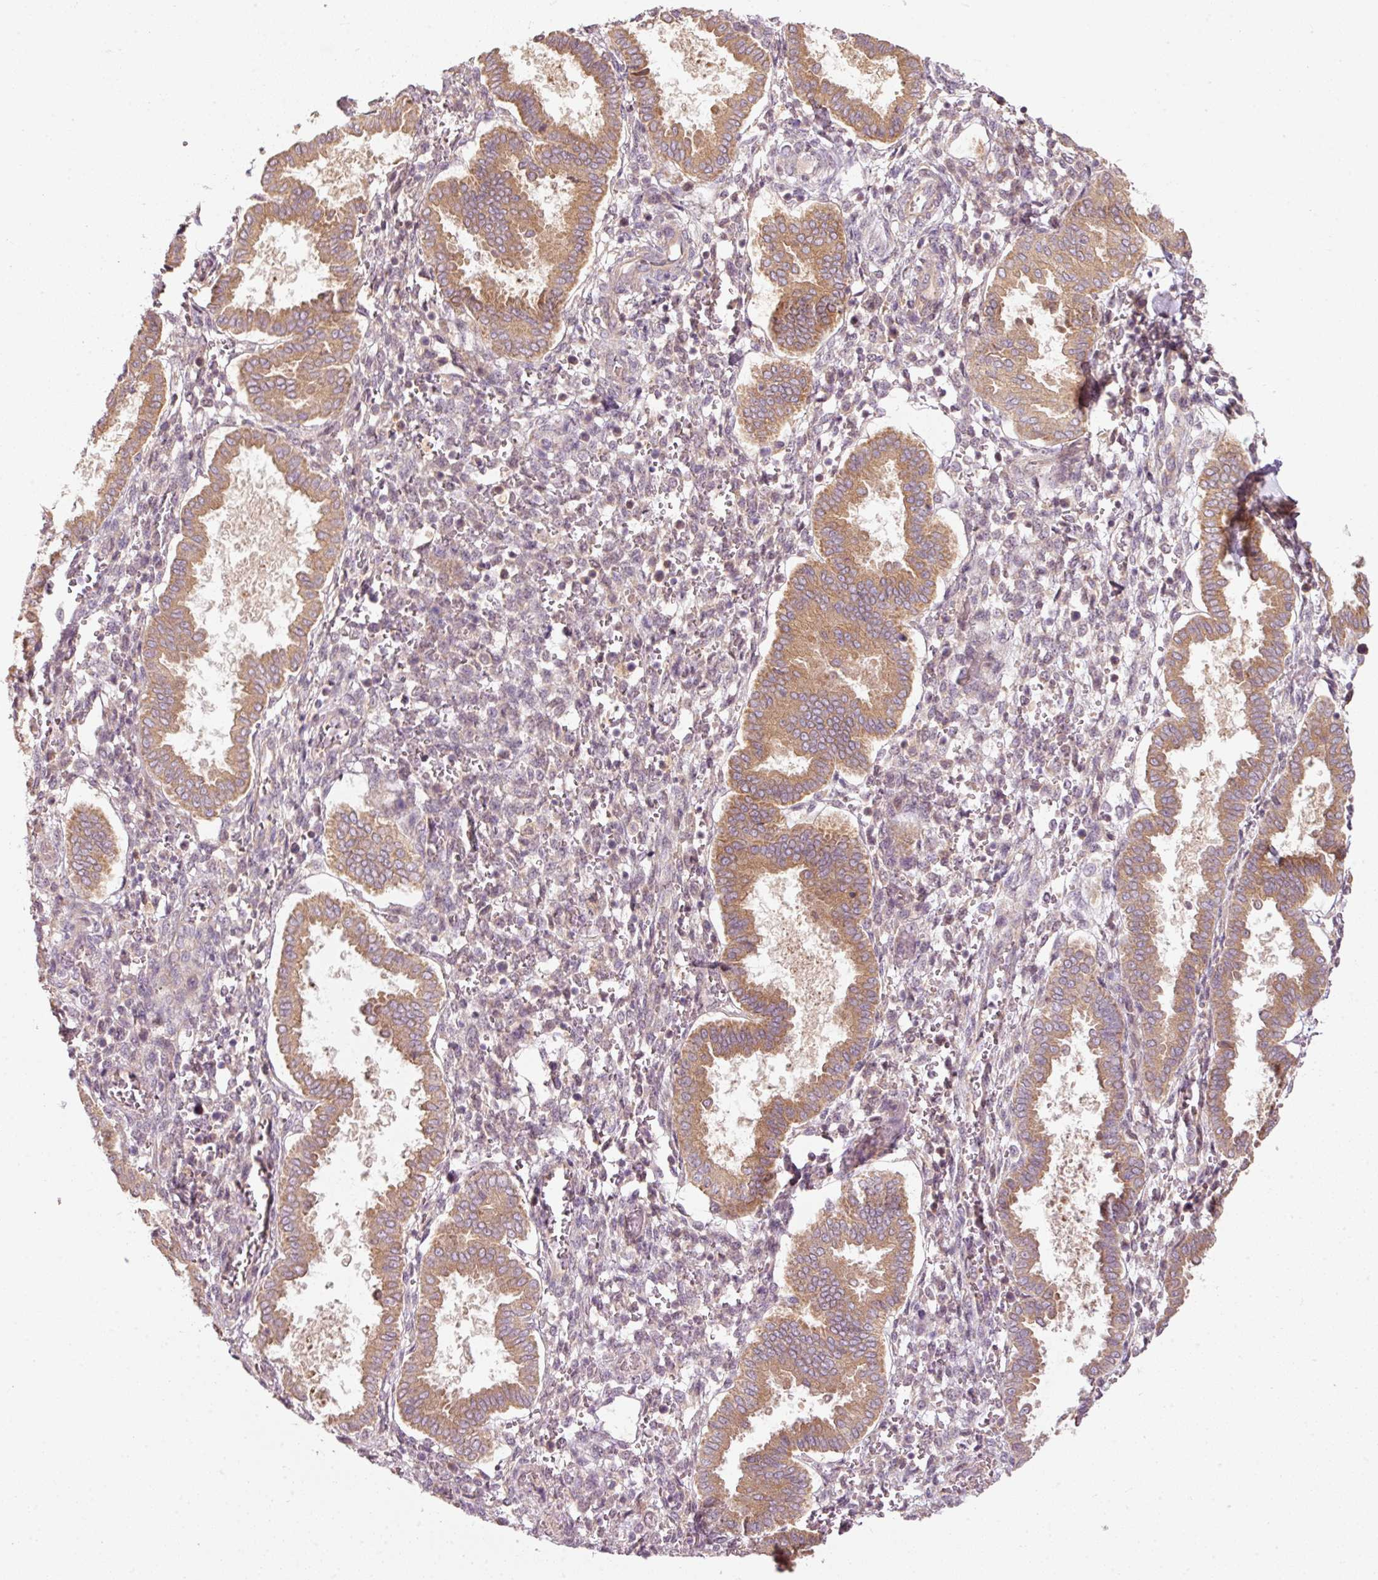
{"staining": {"intensity": "weak", "quantity": "<25%", "location": "cytoplasmic/membranous"}, "tissue": "endometrium", "cell_type": "Cells in endometrial stroma", "image_type": "normal", "snomed": [{"axis": "morphology", "description": "Normal tissue, NOS"}, {"axis": "topography", "description": "Endometrium"}], "caption": "This is an immunohistochemistry (IHC) photomicrograph of normal human endometrium. There is no positivity in cells in endometrial stroma.", "gene": "MAP10", "patient": {"sex": "female", "age": 24}}